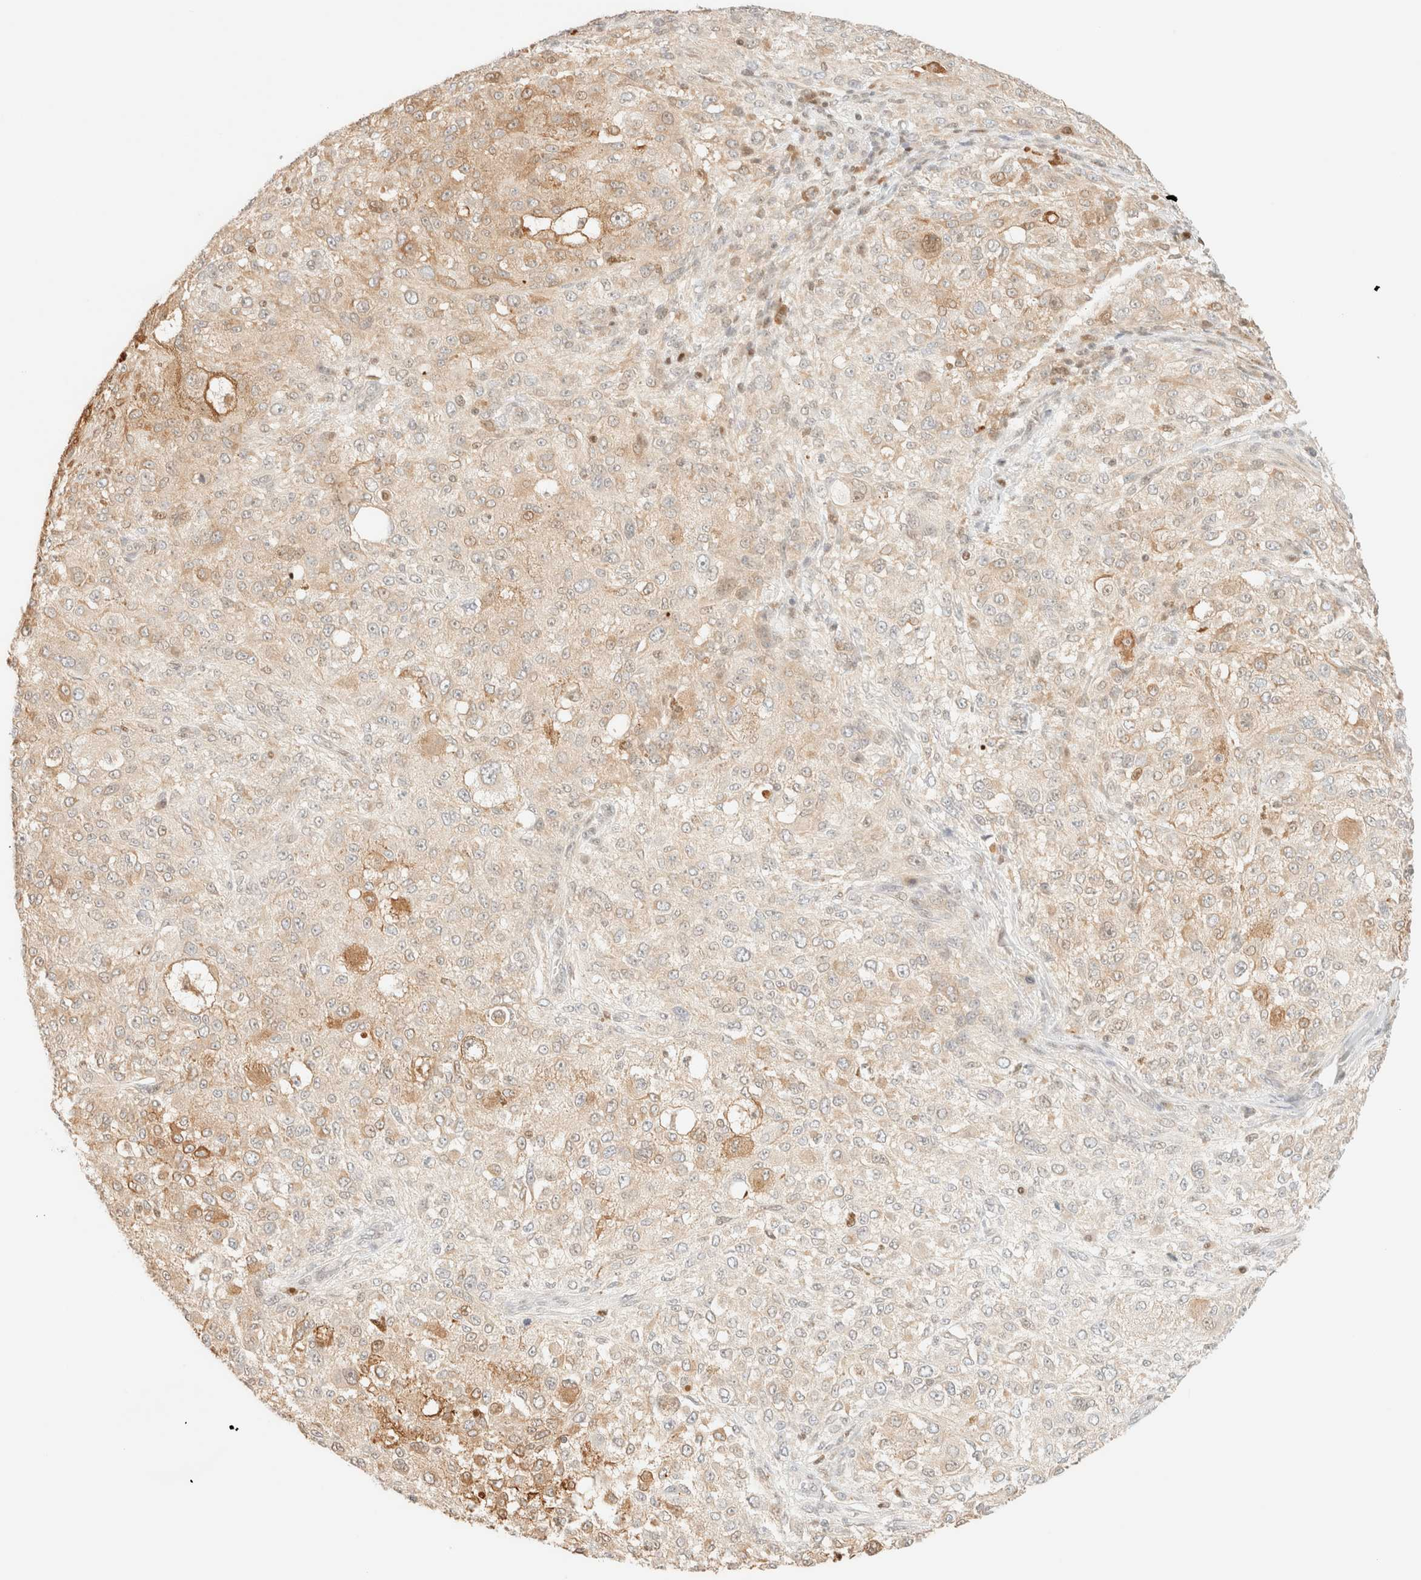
{"staining": {"intensity": "weak", "quantity": "25%-75%", "location": "cytoplasmic/membranous"}, "tissue": "melanoma", "cell_type": "Tumor cells", "image_type": "cancer", "snomed": [{"axis": "morphology", "description": "Necrosis, NOS"}, {"axis": "morphology", "description": "Malignant melanoma, NOS"}, {"axis": "topography", "description": "Skin"}], "caption": "Brown immunohistochemical staining in melanoma reveals weak cytoplasmic/membranous expression in approximately 25%-75% of tumor cells. Nuclei are stained in blue.", "gene": "TSR1", "patient": {"sex": "female", "age": 87}}